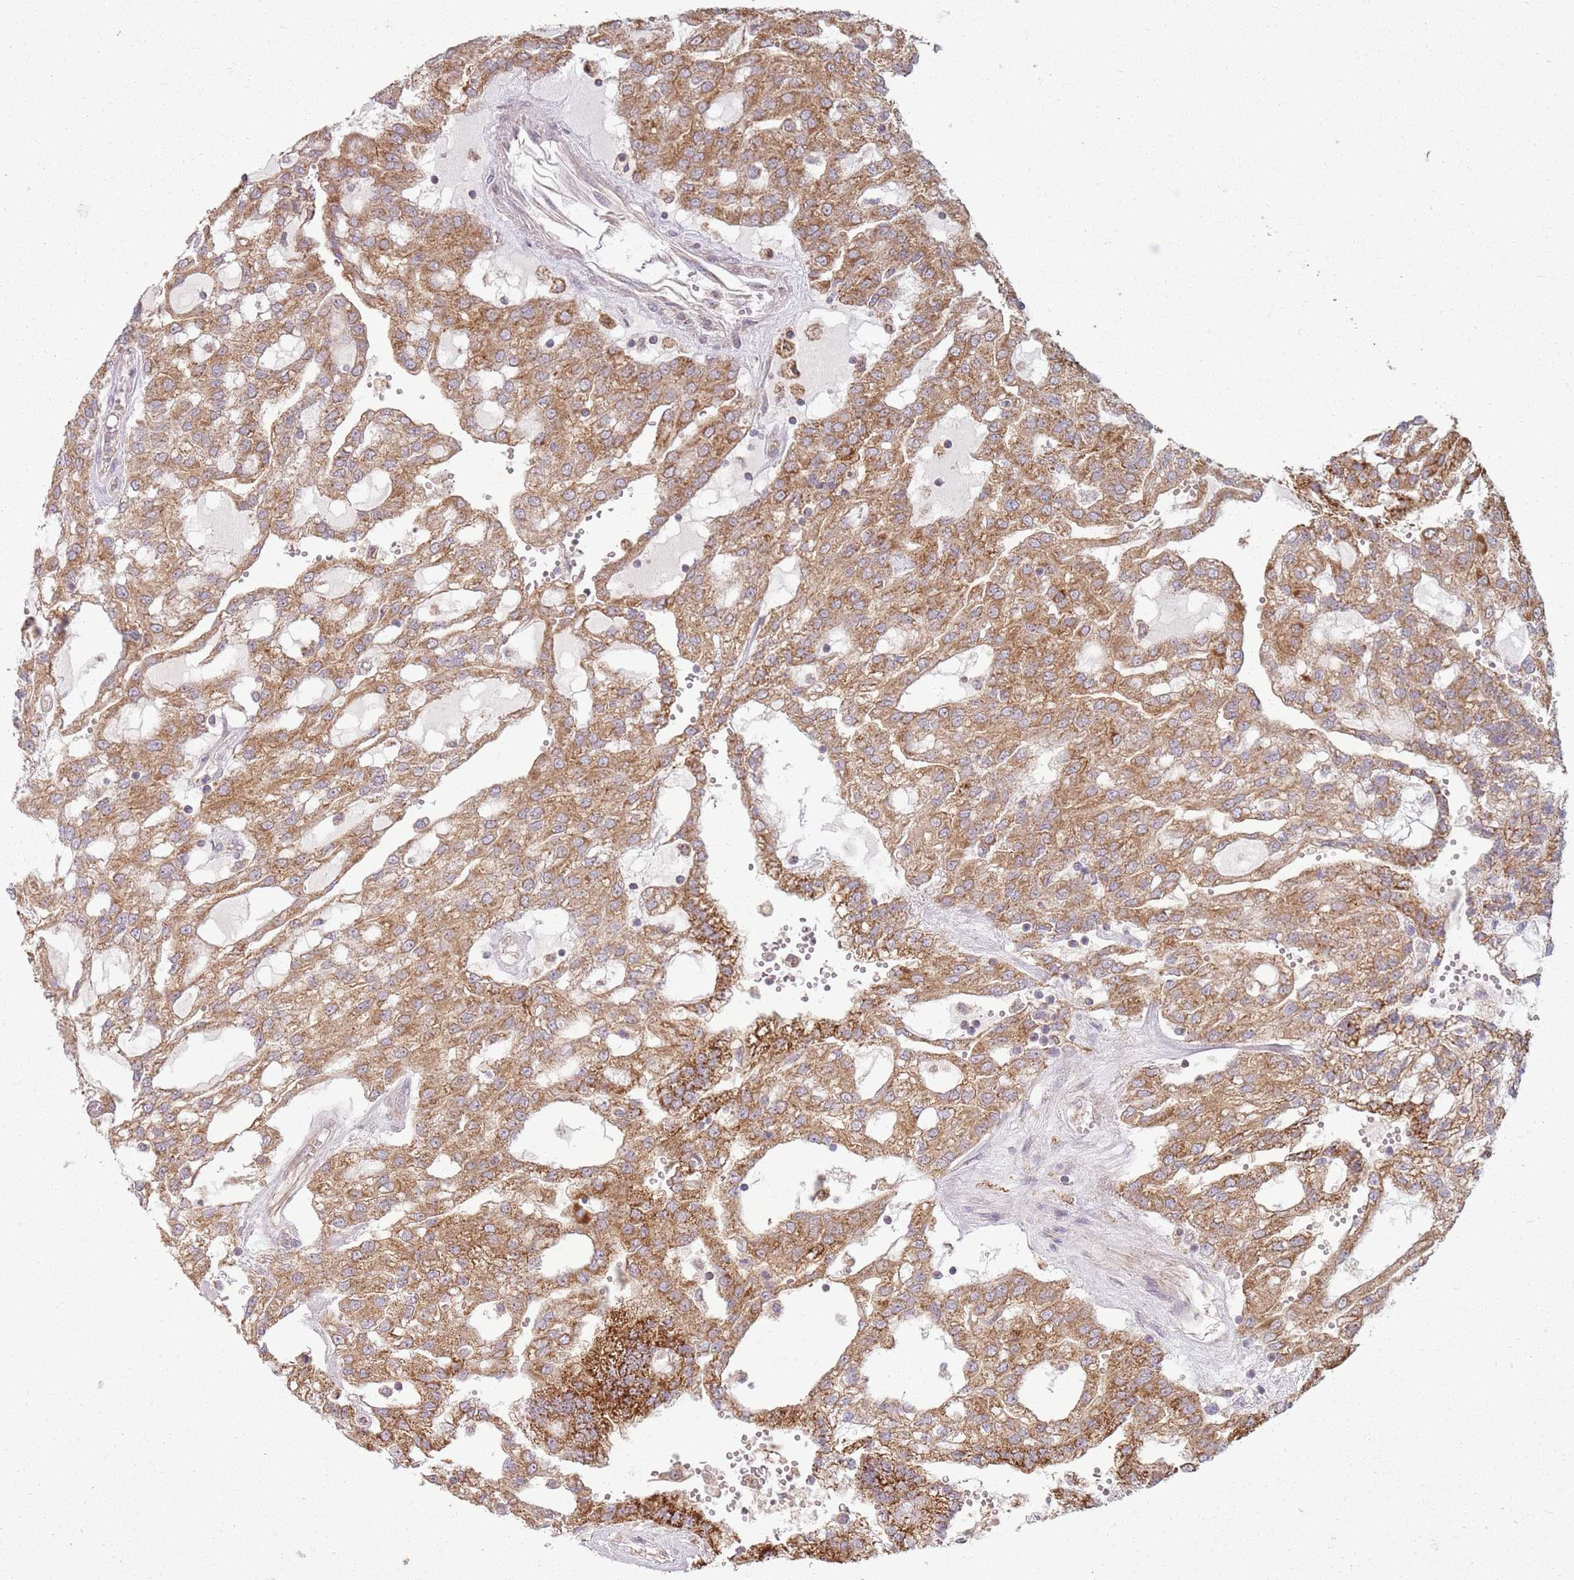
{"staining": {"intensity": "moderate", "quantity": ">75%", "location": "cytoplasmic/membranous"}, "tissue": "renal cancer", "cell_type": "Tumor cells", "image_type": "cancer", "snomed": [{"axis": "morphology", "description": "Adenocarcinoma, NOS"}, {"axis": "topography", "description": "Kidney"}], "caption": "Immunohistochemical staining of renal adenocarcinoma reveals medium levels of moderate cytoplasmic/membranous staining in approximately >75% of tumor cells. (Stains: DAB in brown, nuclei in blue, Microscopy: brightfield microscopy at high magnification).", "gene": "OR10Q1", "patient": {"sex": "male", "age": 63}}